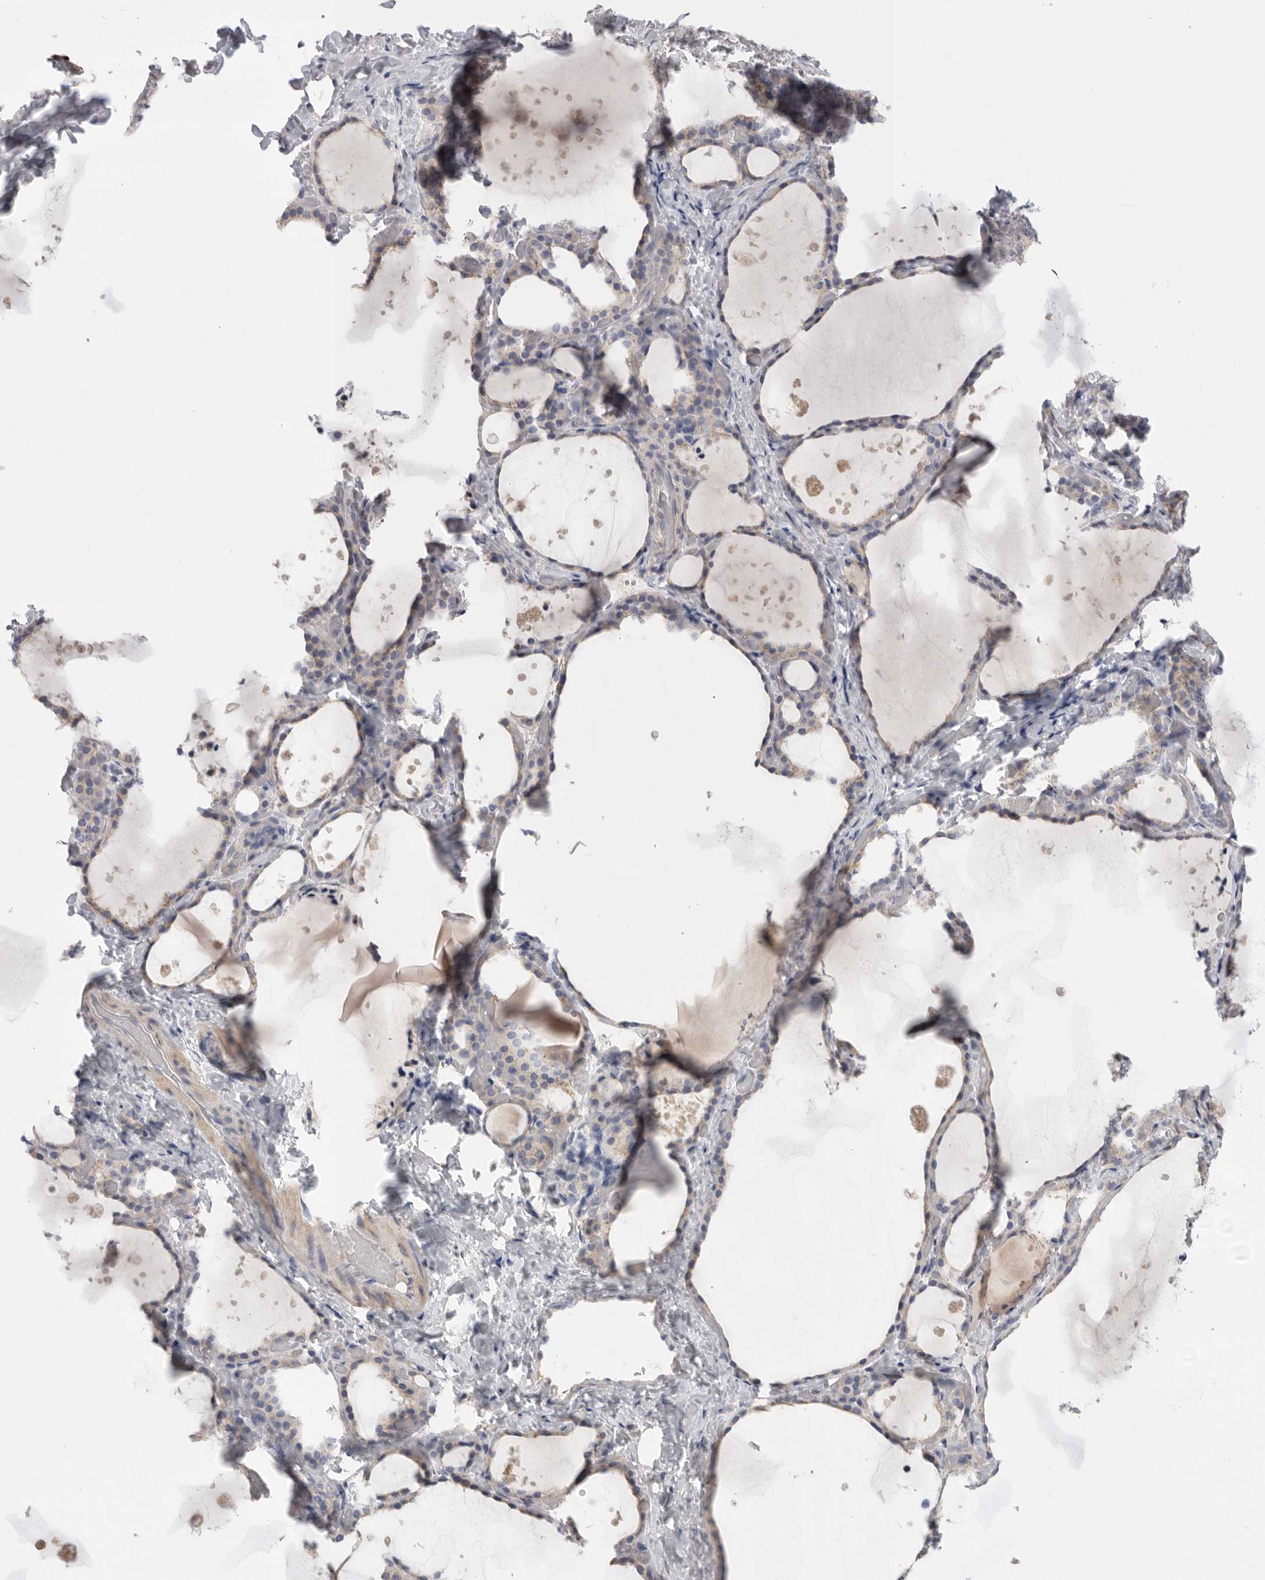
{"staining": {"intensity": "weak", "quantity": "<25%", "location": "cytoplasmic/membranous"}, "tissue": "thyroid gland", "cell_type": "Glandular cells", "image_type": "normal", "snomed": [{"axis": "morphology", "description": "Normal tissue, NOS"}, {"axis": "topography", "description": "Thyroid gland"}], "caption": "Thyroid gland stained for a protein using immunohistochemistry (IHC) reveals no staining glandular cells.", "gene": "CCDC126", "patient": {"sex": "female", "age": 44}}